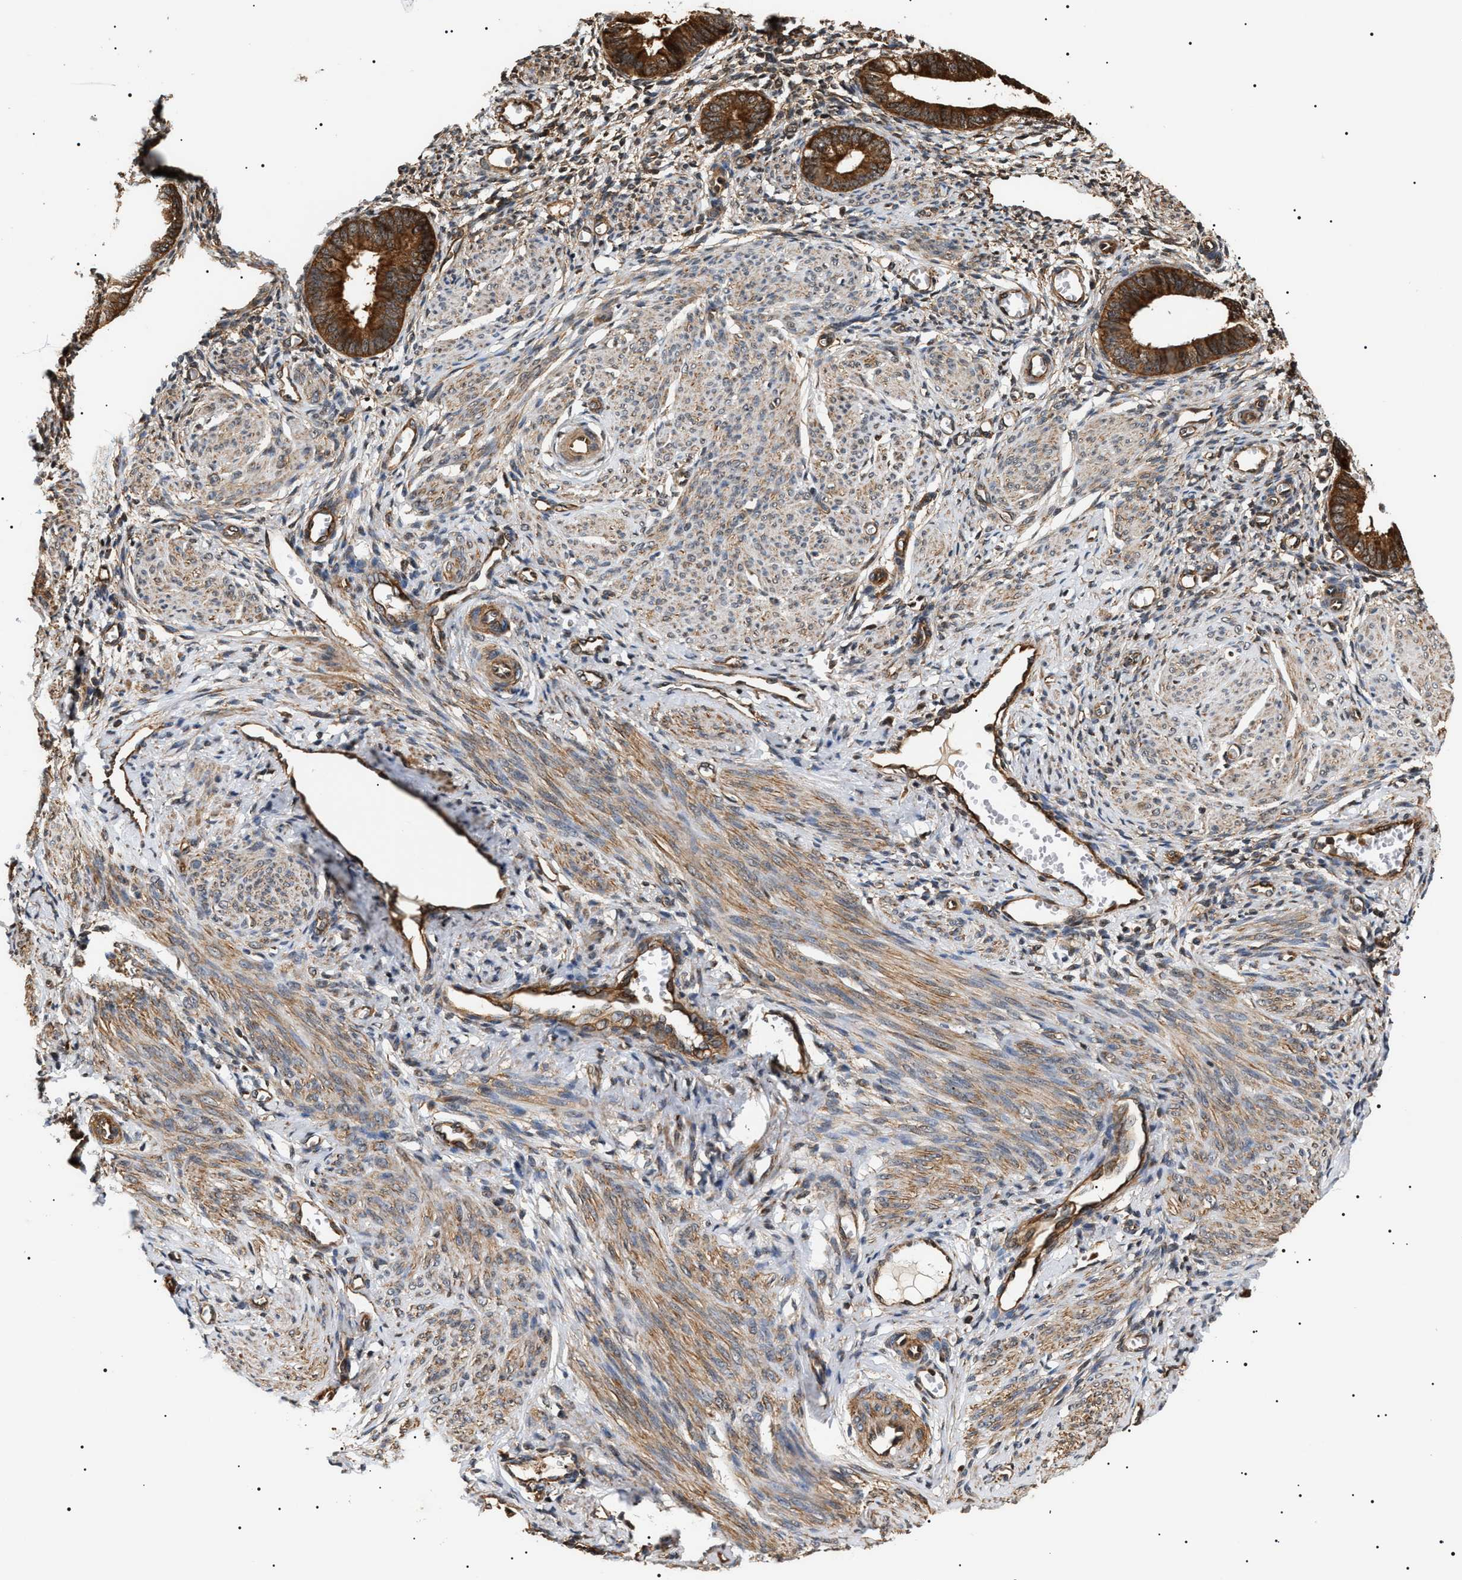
{"staining": {"intensity": "moderate", "quantity": ">75%", "location": "cytoplasmic/membranous"}, "tissue": "endometrium", "cell_type": "Cells in endometrial stroma", "image_type": "normal", "snomed": [{"axis": "morphology", "description": "Normal tissue, NOS"}, {"axis": "topography", "description": "Endometrium"}], "caption": "Protein staining of normal endometrium reveals moderate cytoplasmic/membranous positivity in approximately >75% of cells in endometrial stroma. (brown staining indicates protein expression, while blue staining denotes nuclei).", "gene": "SH3GLB2", "patient": {"sex": "female", "age": 46}}